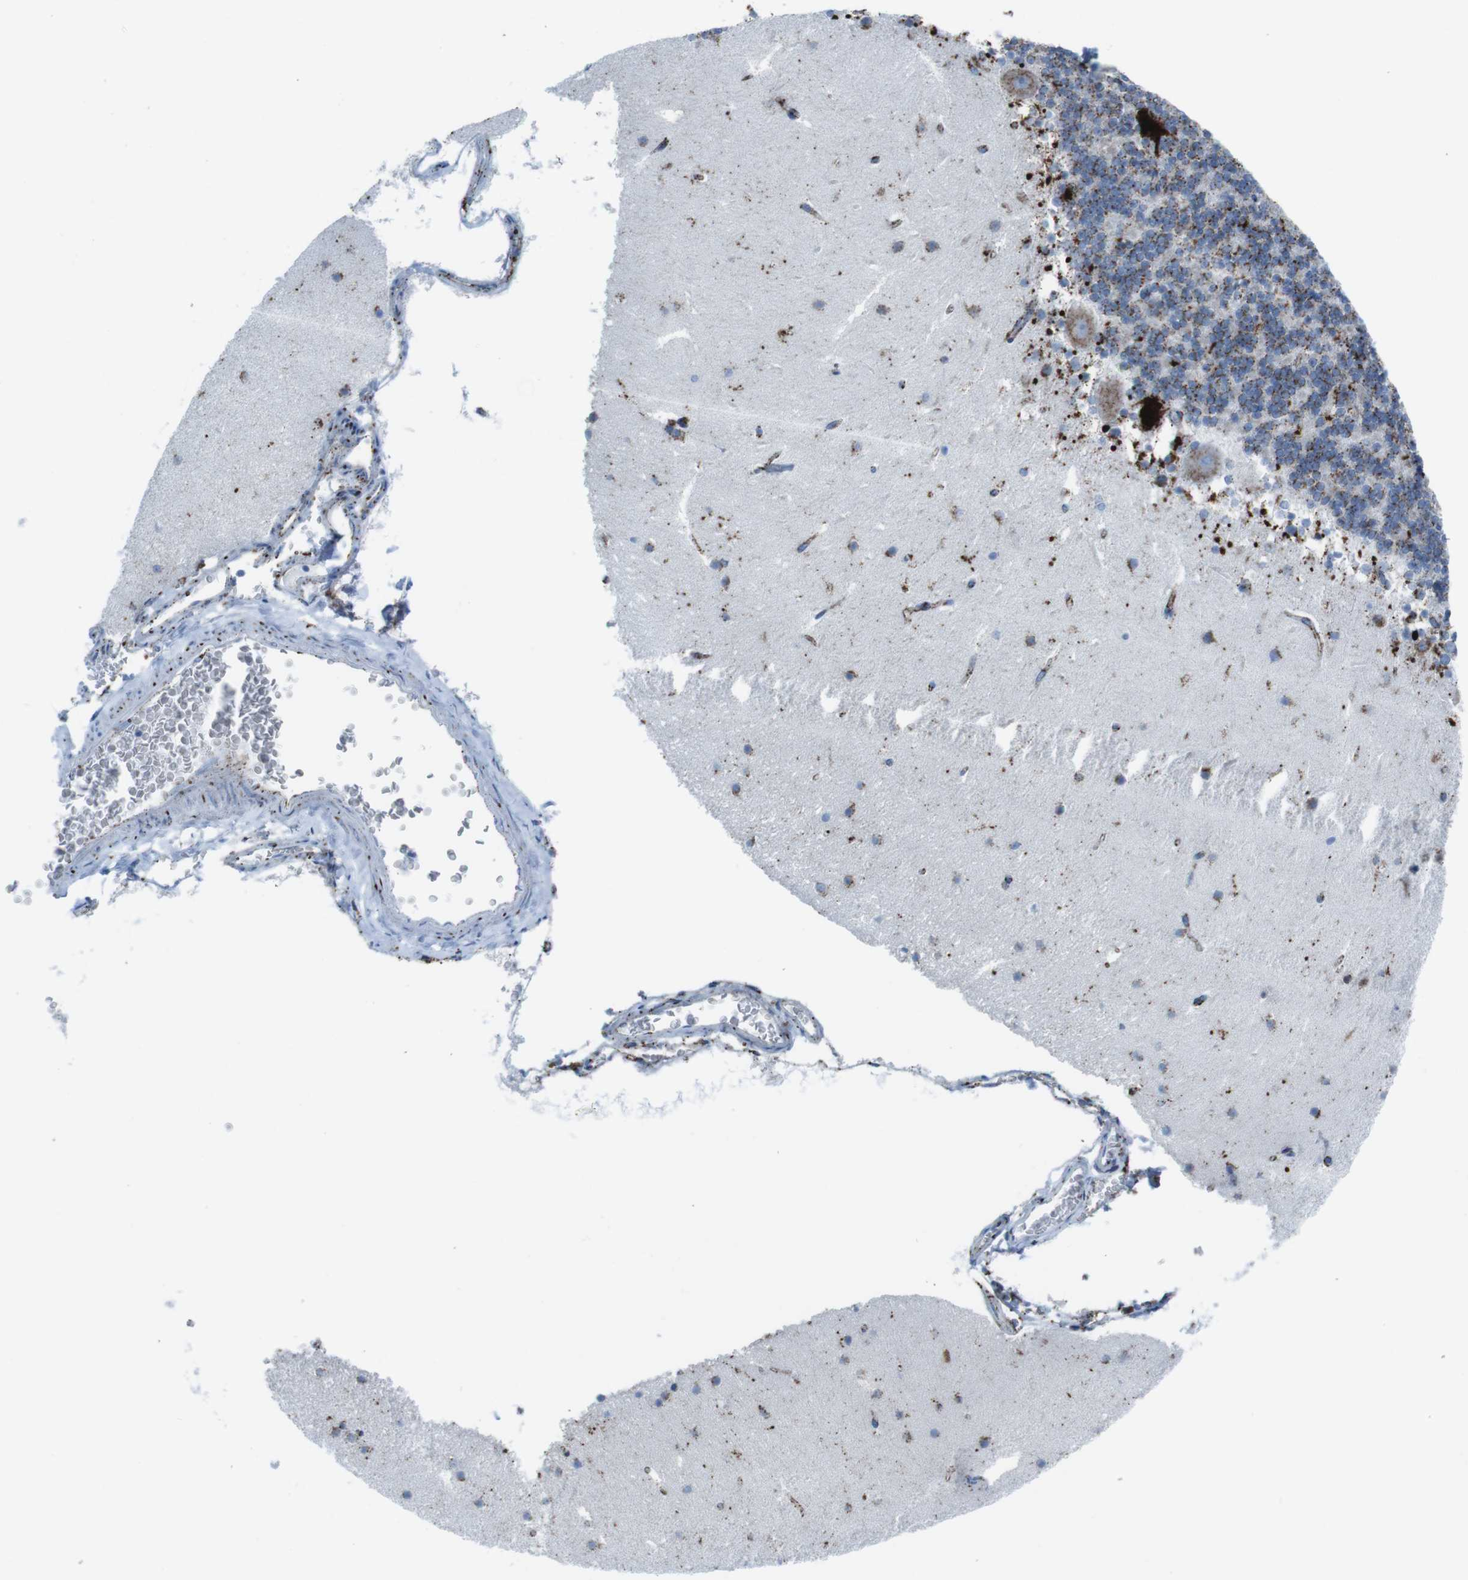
{"staining": {"intensity": "moderate", "quantity": ">75%", "location": "cytoplasmic/membranous"}, "tissue": "cerebellum", "cell_type": "Cells in granular layer", "image_type": "normal", "snomed": [{"axis": "morphology", "description": "Normal tissue, NOS"}, {"axis": "topography", "description": "Cerebellum"}], "caption": "Moderate cytoplasmic/membranous staining is appreciated in about >75% of cells in granular layer in unremarkable cerebellum. (Stains: DAB (3,3'-diaminobenzidine) in brown, nuclei in blue, Microscopy: brightfield microscopy at high magnification).", "gene": "SCARB2", "patient": {"sex": "male", "age": 45}}